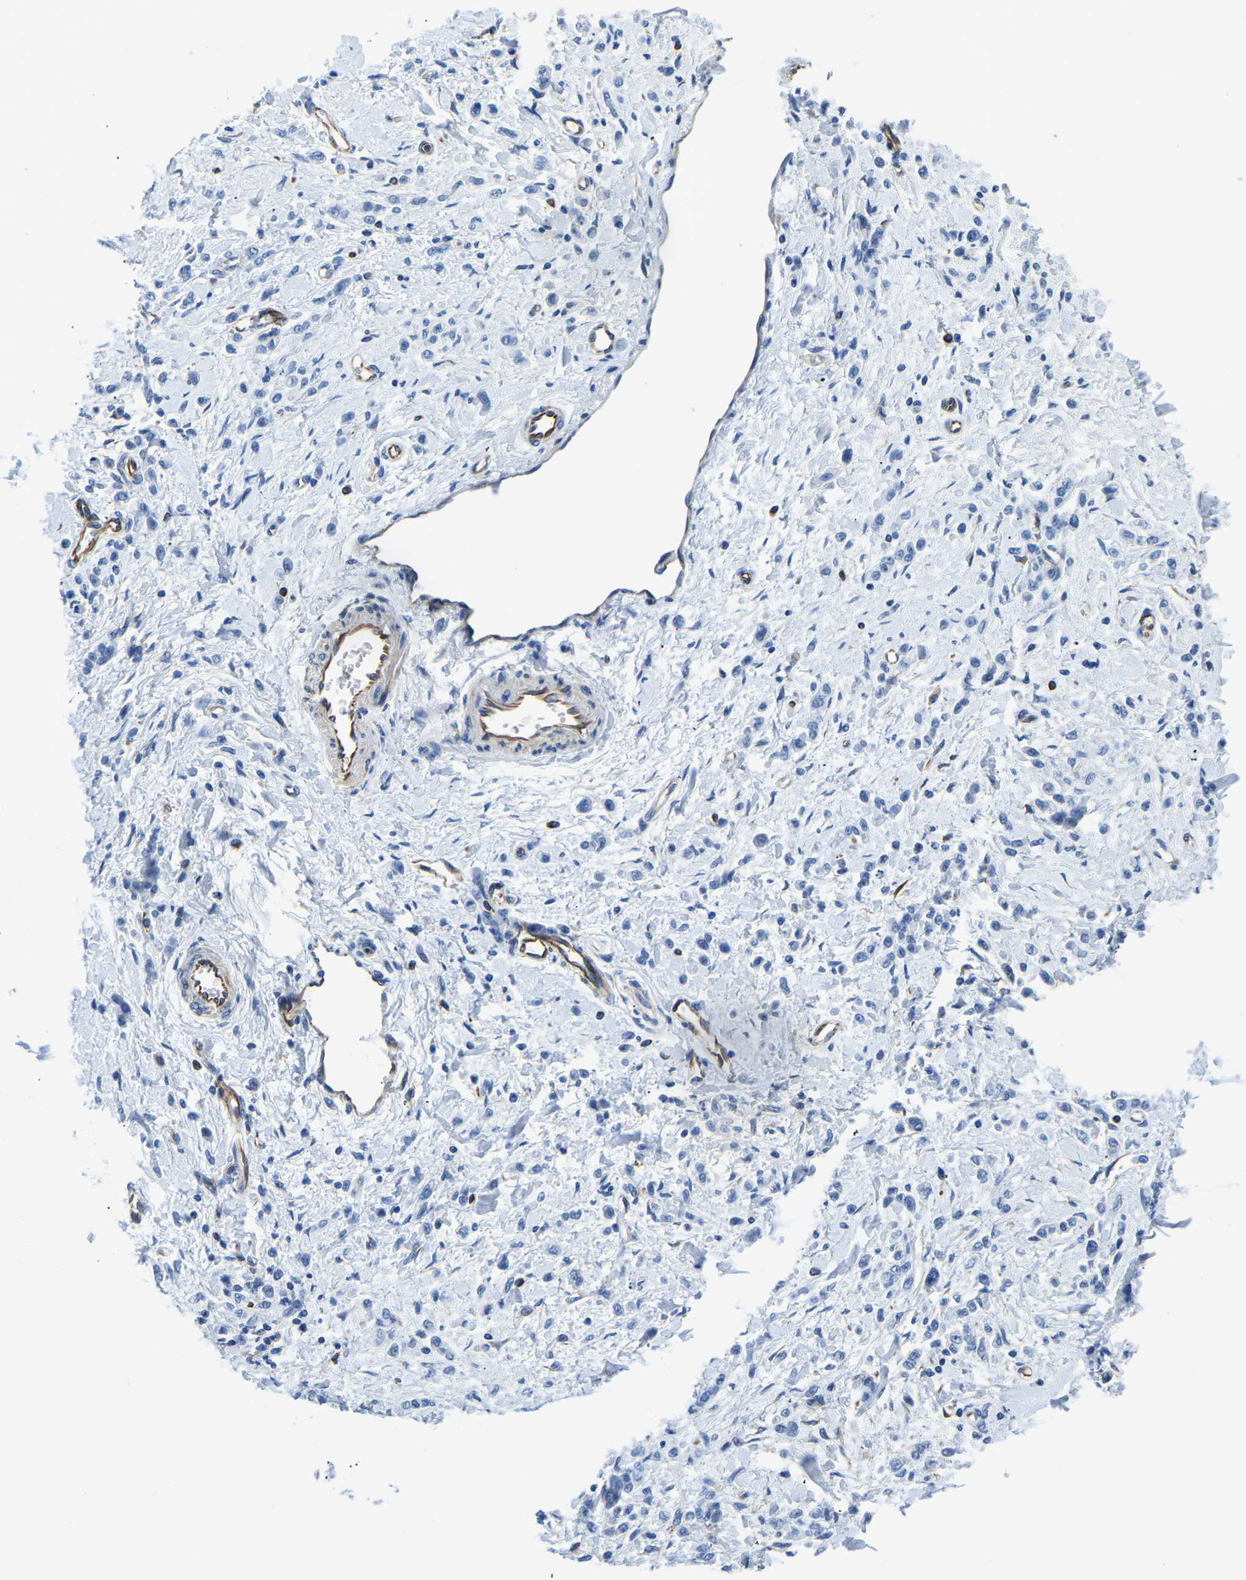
{"staining": {"intensity": "negative", "quantity": "none", "location": "none"}, "tissue": "stomach cancer", "cell_type": "Tumor cells", "image_type": "cancer", "snomed": [{"axis": "morphology", "description": "Normal tissue, NOS"}, {"axis": "morphology", "description": "Adenocarcinoma, NOS"}, {"axis": "topography", "description": "Stomach"}], "caption": "Adenocarcinoma (stomach) stained for a protein using immunohistochemistry displays no expression tumor cells.", "gene": "MS4A3", "patient": {"sex": "male", "age": 82}}